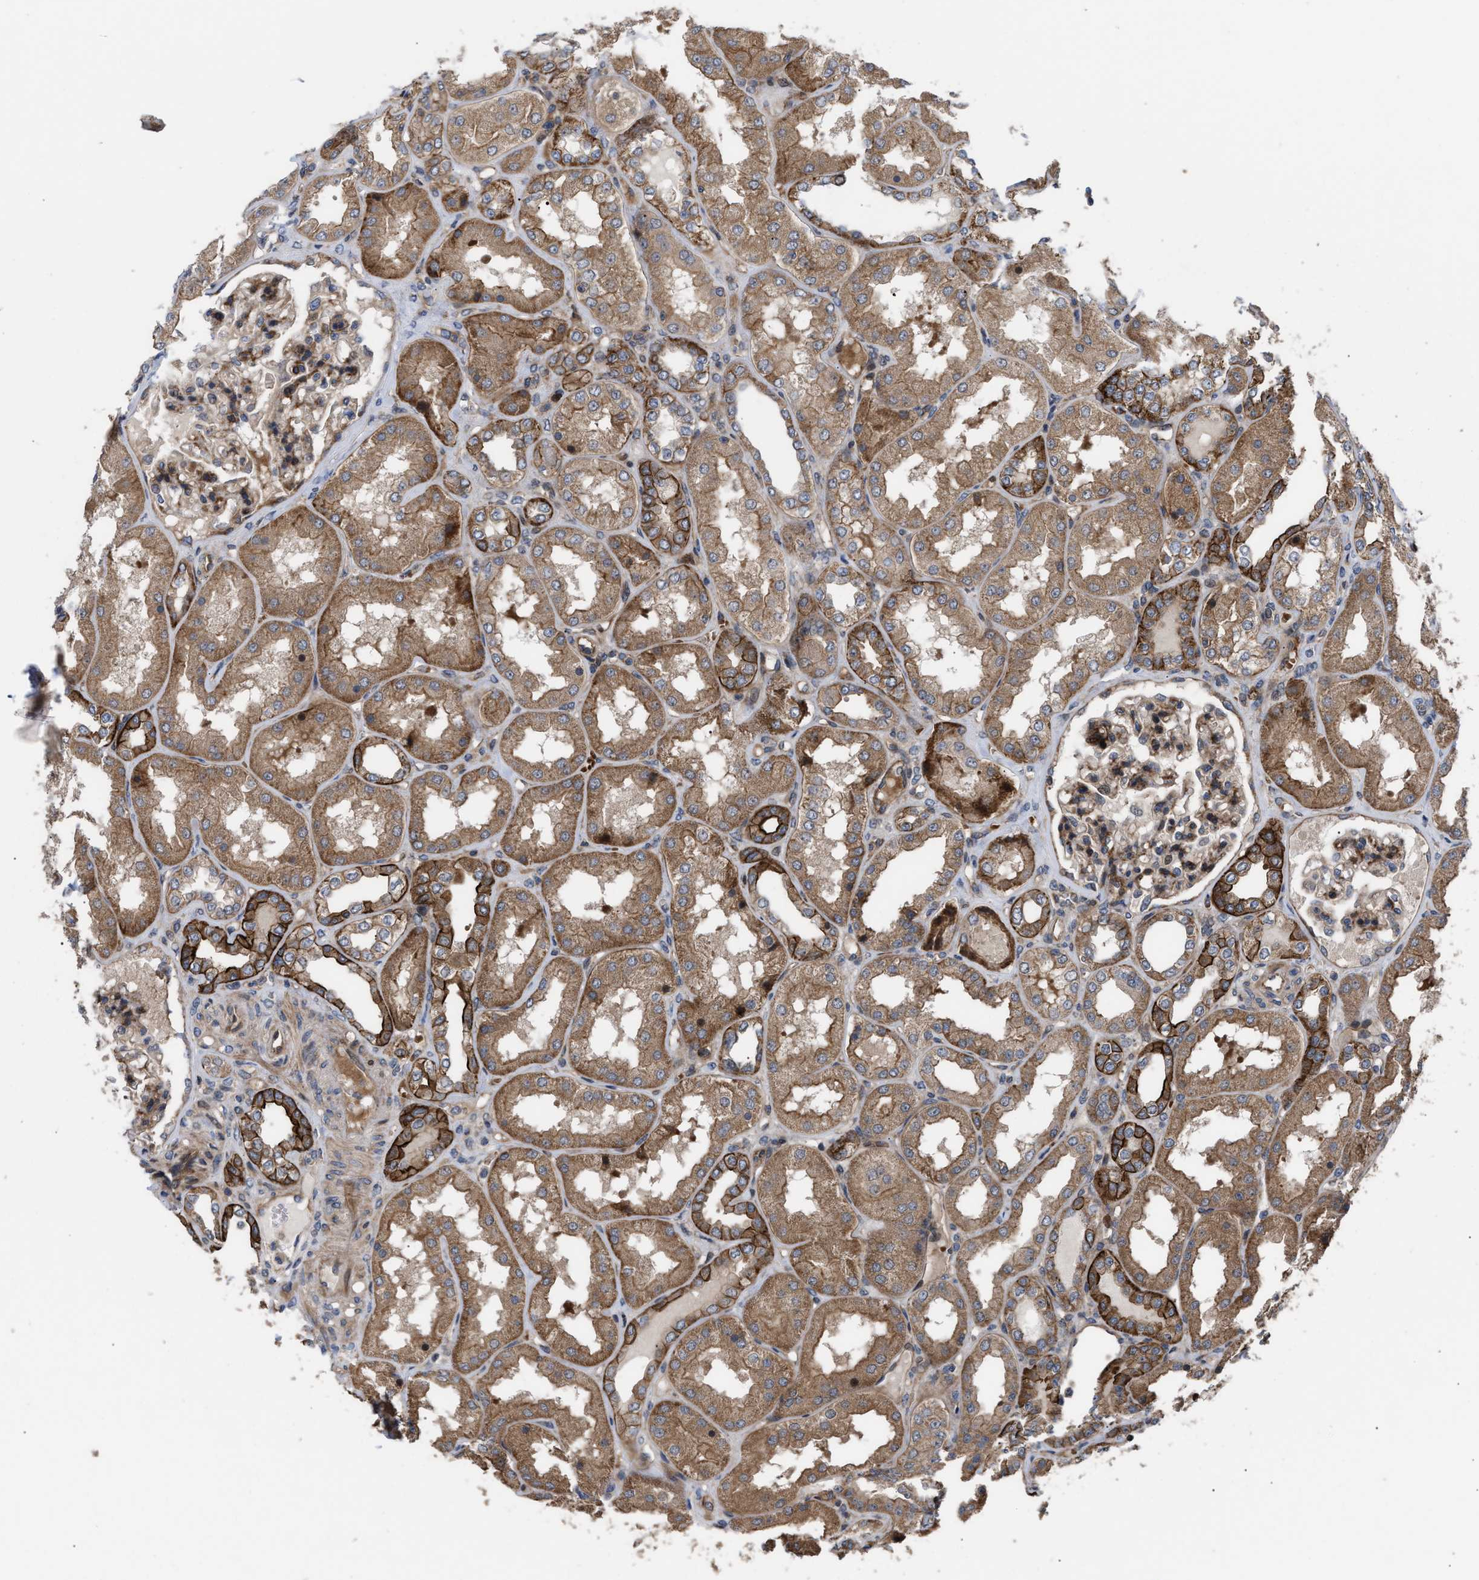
{"staining": {"intensity": "moderate", "quantity": "25%-75%", "location": "cytoplasmic/membranous"}, "tissue": "kidney", "cell_type": "Cells in glomeruli", "image_type": "normal", "snomed": [{"axis": "morphology", "description": "Normal tissue, NOS"}, {"axis": "topography", "description": "Kidney"}], "caption": "Human kidney stained for a protein (brown) displays moderate cytoplasmic/membranous positive expression in approximately 25%-75% of cells in glomeruli.", "gene": "STAU1", "patient": {"sex": "female", "age": 56}}